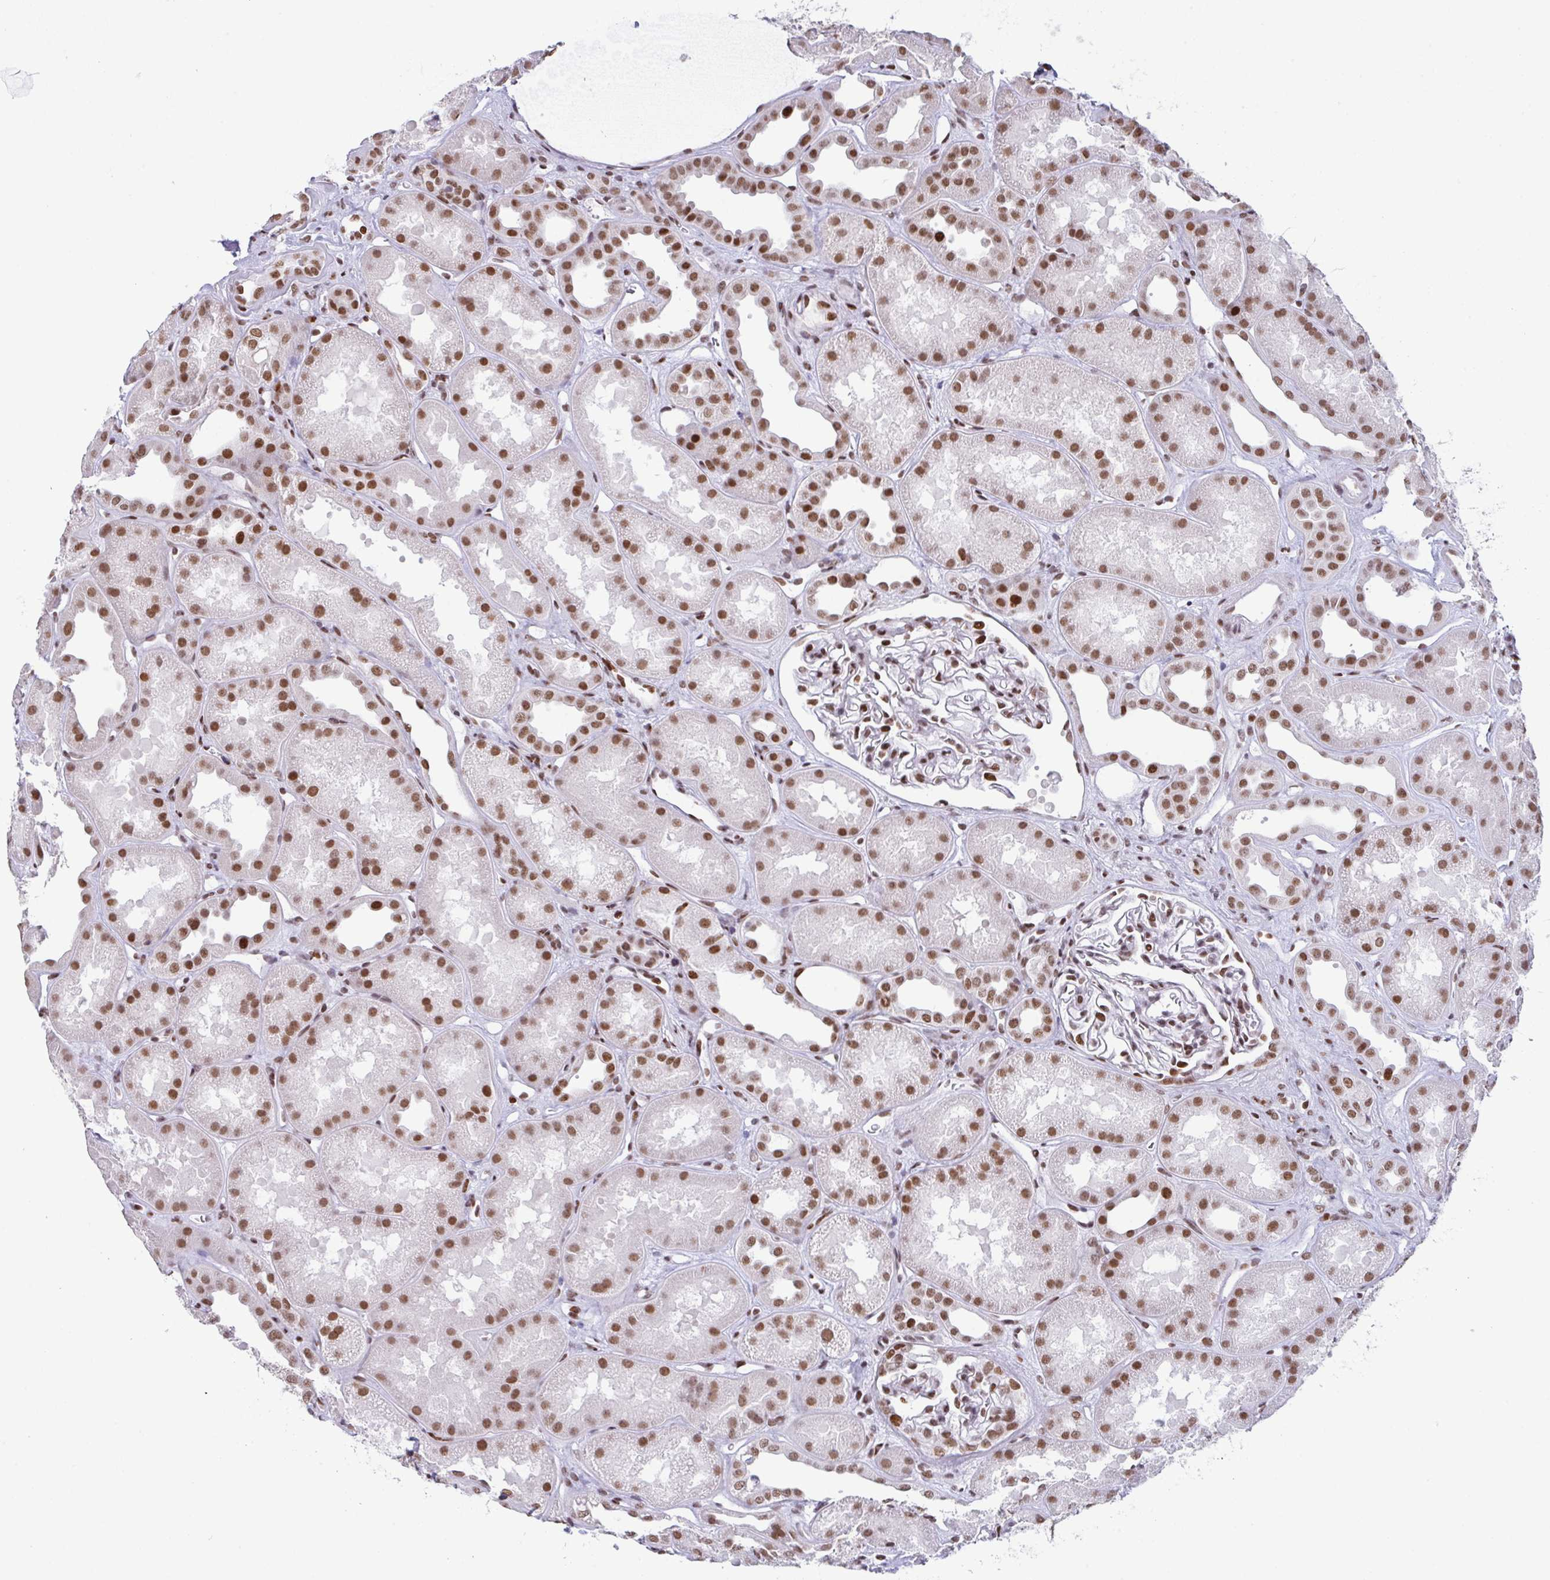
{"staining": {"intensity": "strong", "quantity": ">75%", "location": "nuclear"}, "tissue": "kidney", "cell_type": "Cells in glomeruli", "image_type": "normal", "snomed": [{"axis": "morphology", "description": "Normal tissue, NOS"}, {"axis": "topography", "description": "Kidney"}], "caption": "Immunohistochemistry photomicrograph of unremarkable kidney stained for a protein (brown), which shows high levels of strong nuclear positivity in about >75% of cells in glomeruli.", "gene": "CLP1", "patient": {"sex": "male", "age": 61}}